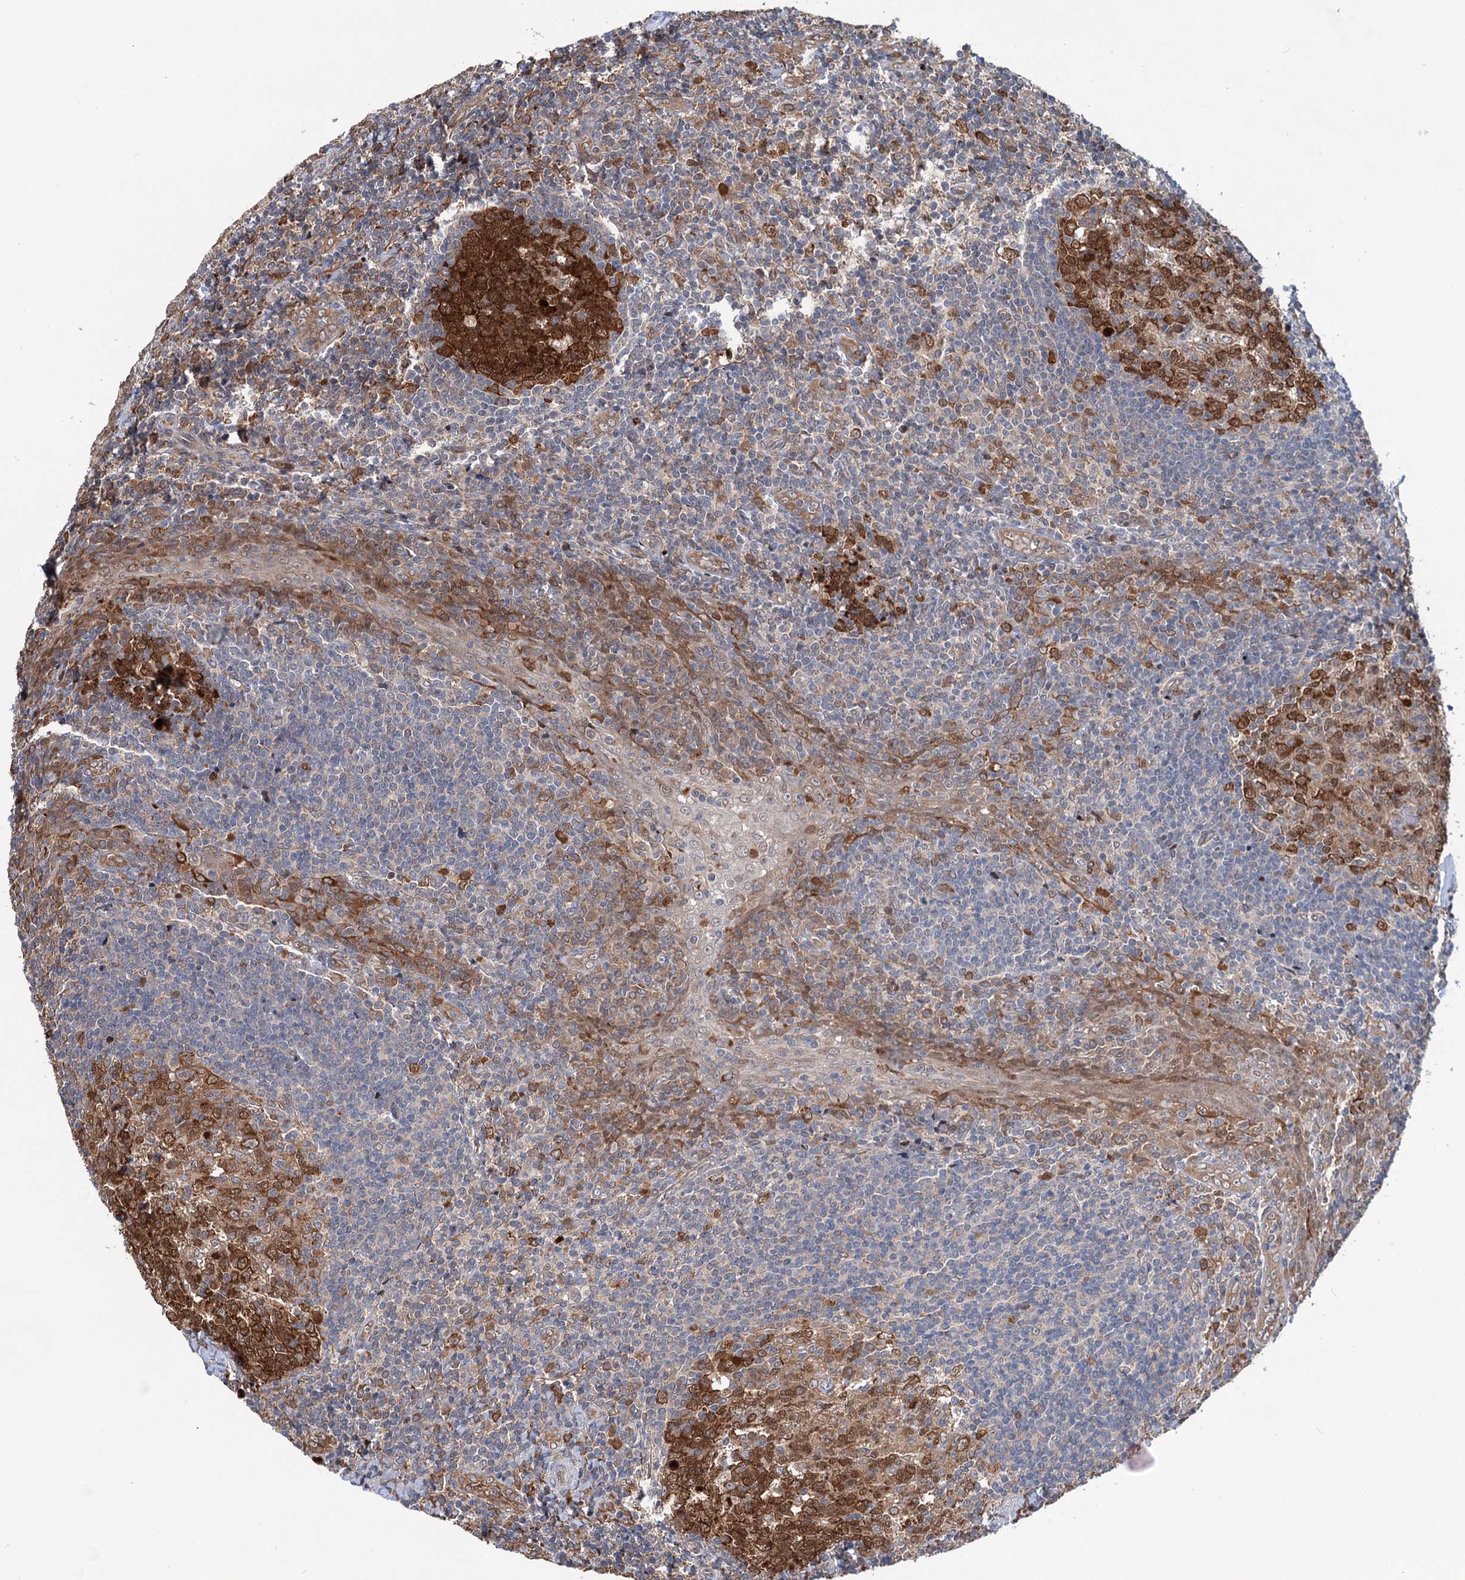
{"staining": {"intensity": "strong", "quantity": ">75%", "location": "cytoplasmic/membranous,nuclear"}, "tissue": "tonsil", "cell_type": "Germinal center cells", "image_type": "normal", "snomed": [{"axis": "morphology", "description": "Normal tissue, NOS"}, {"axis": "topography", "description": "Tonsil"}], "caption": "A high-resolution image shows immunohistochemistry (IHC) staining of unremarkable tonsil, which demonstrates strong cytoplasmic/membranous,nuclear staining in approximately >75% of germinal center cells. The staining was performed using DAB (3,3'-diaminobenzidine) to visualize the protein expression in brown, while the nuclei were stained in blue with hematoxylin (Magnification: 20x).", "gene": "NCAPD2", "patient": {"sex": "male", "age": 27}}